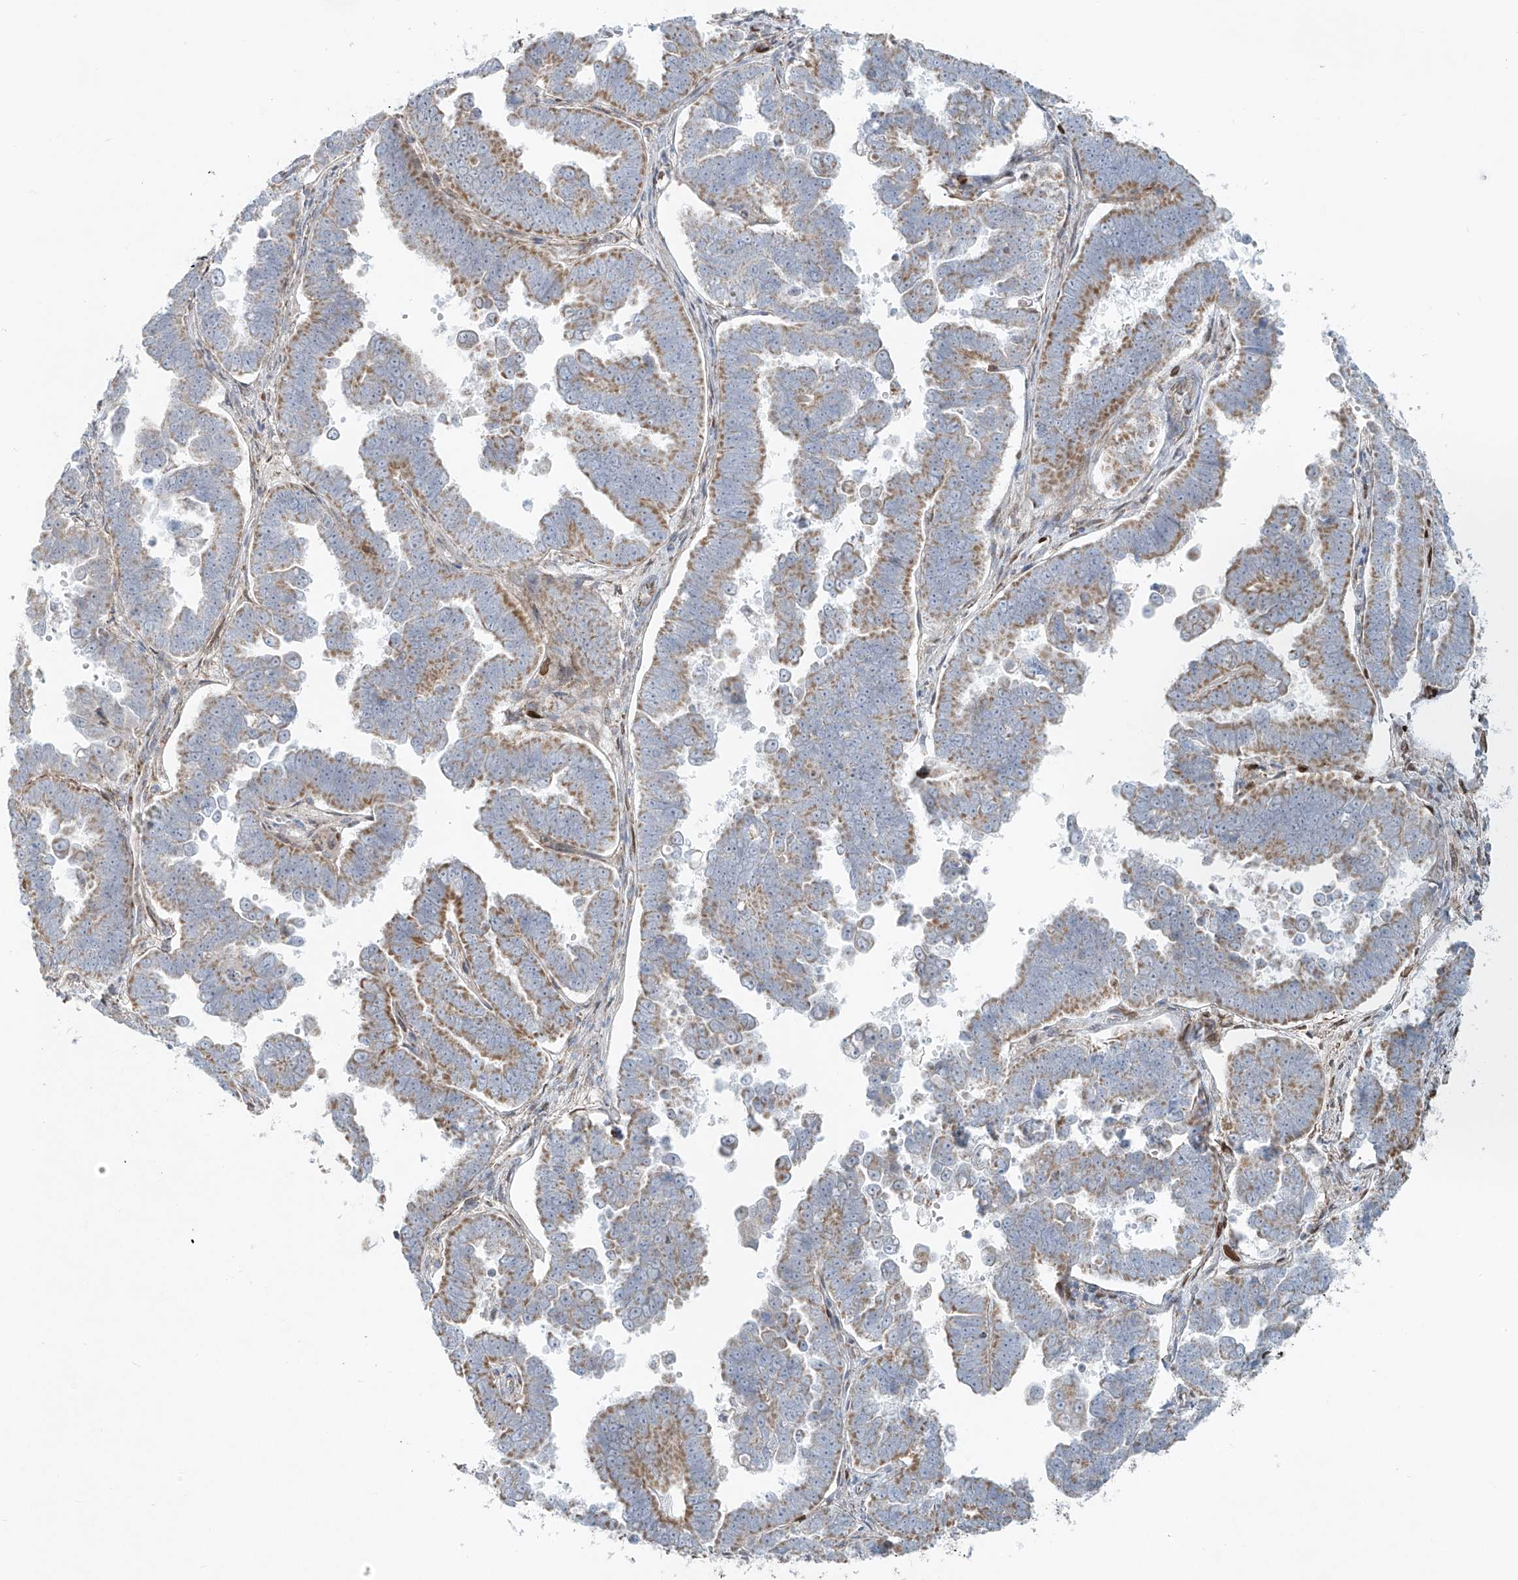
{"staining": {"intensity": "moderate", "quantity": ">75%", "location": "cytoplasmic/membranous"}, "tissue": "endometrial cancer", "cell_type": "Tumor cells", "image_type": "cancer", "snomed": [{"axis": "morphology", "description": "Adenocarcinoma, NOS"}, {"axis": "topography", "description": "Endometrium"}], "caption": "Human endometrial cancer stained with a protein marker exhibits moderate staining in tumor cells.", "gene": "SMDT1", "patient": {"sex": "female", "age": 75}}